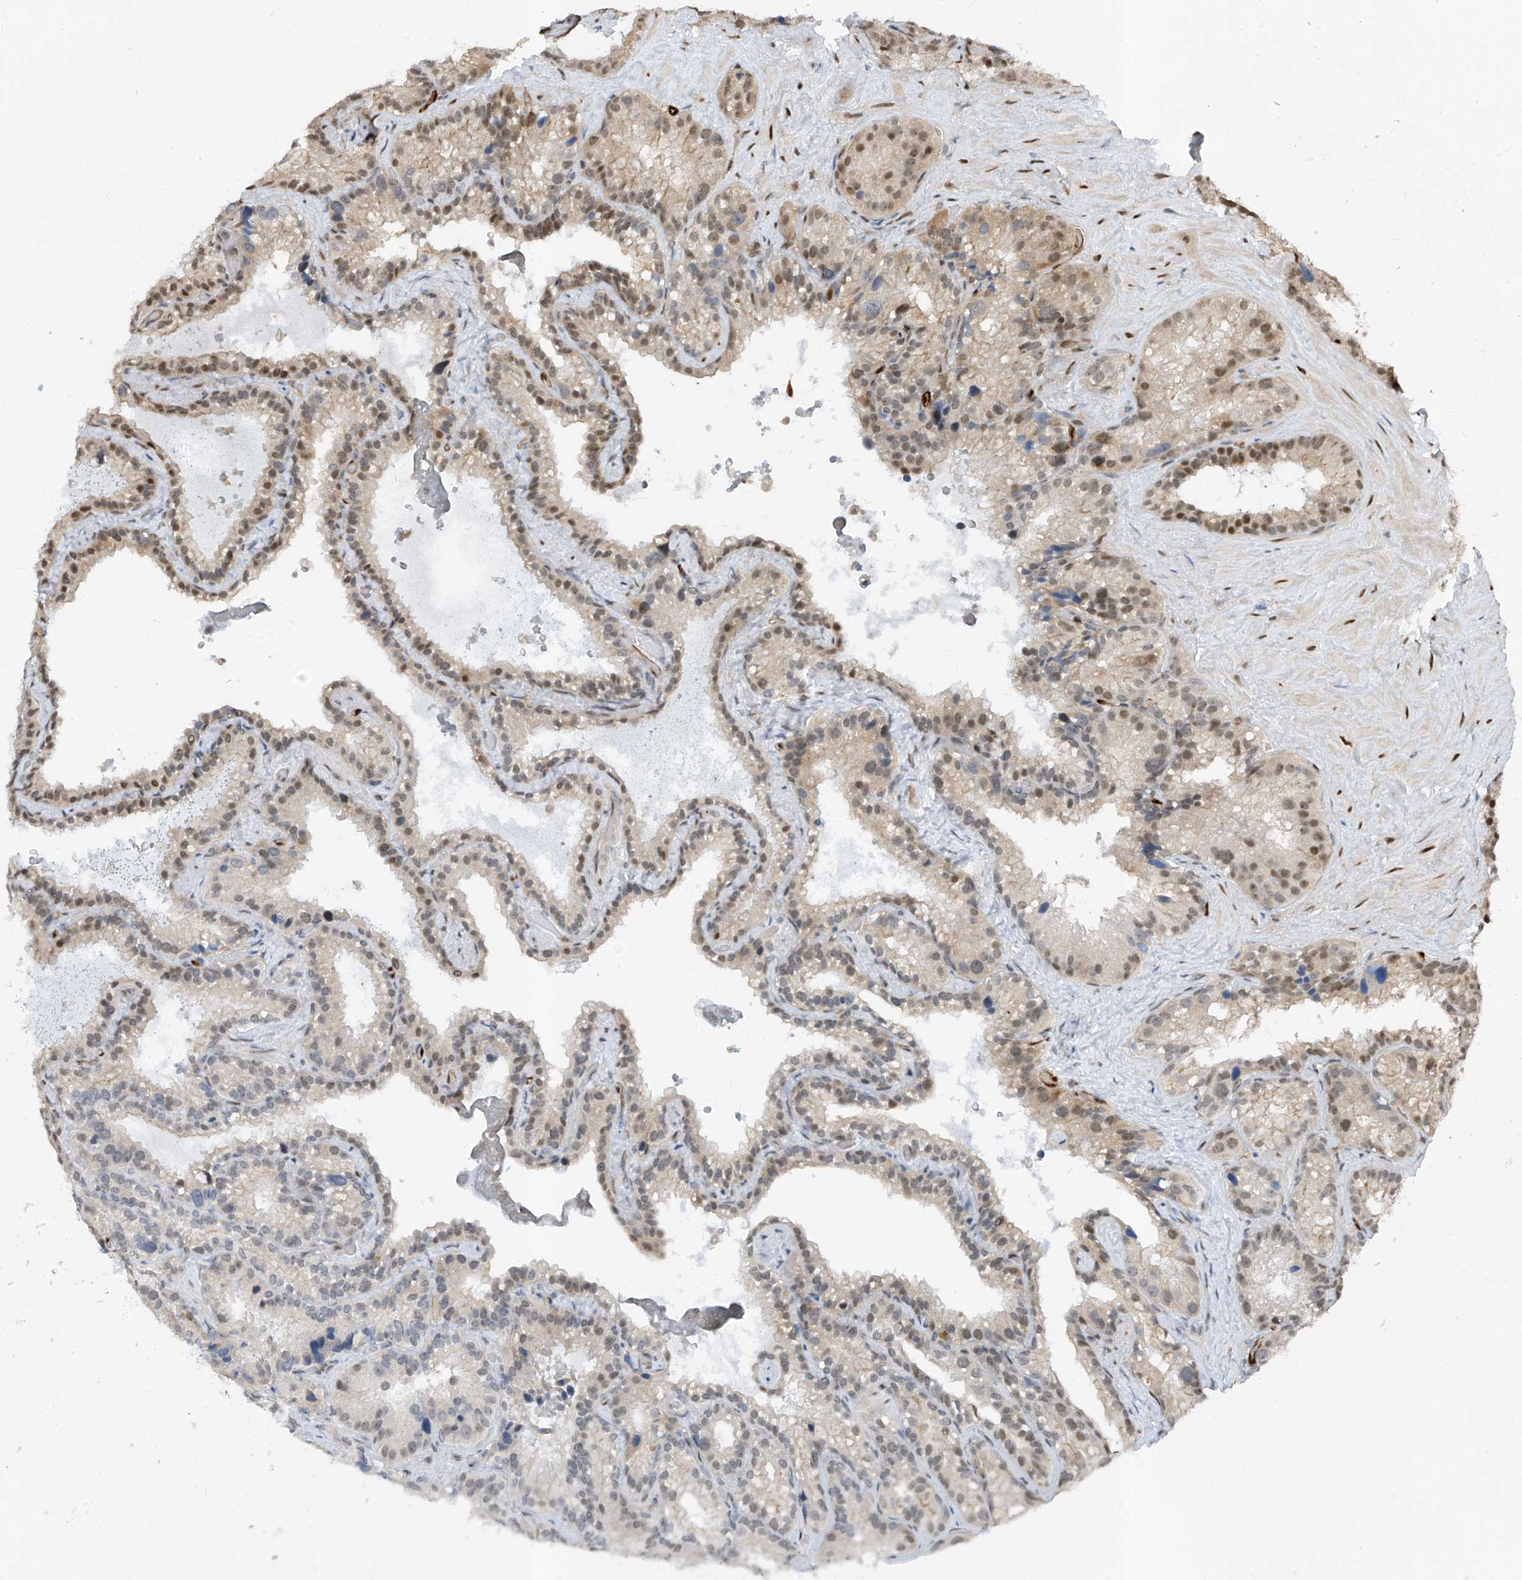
{"staining": {"intensity": "moderate", "quantity": "25%-75%", "location": "nuclear"}, "tissue": "seminal vesicle", "cell_type": "Glandular cells", "image_type": "normal", "snomed": [{"axis": "morphology", "description": "Normal tissue, NOS"}, {"axis": "topography", "description": "Prostate"}, {"axis": "topography", "description": "Seminal veicle"}], "caption": "Protein expression analysis of normal seminal vesicle shows moderate nuclear staining in about 25%-75% of glandular cells.", "gene": "RBP7", "patient": {"sex": "male", "age": 68}}